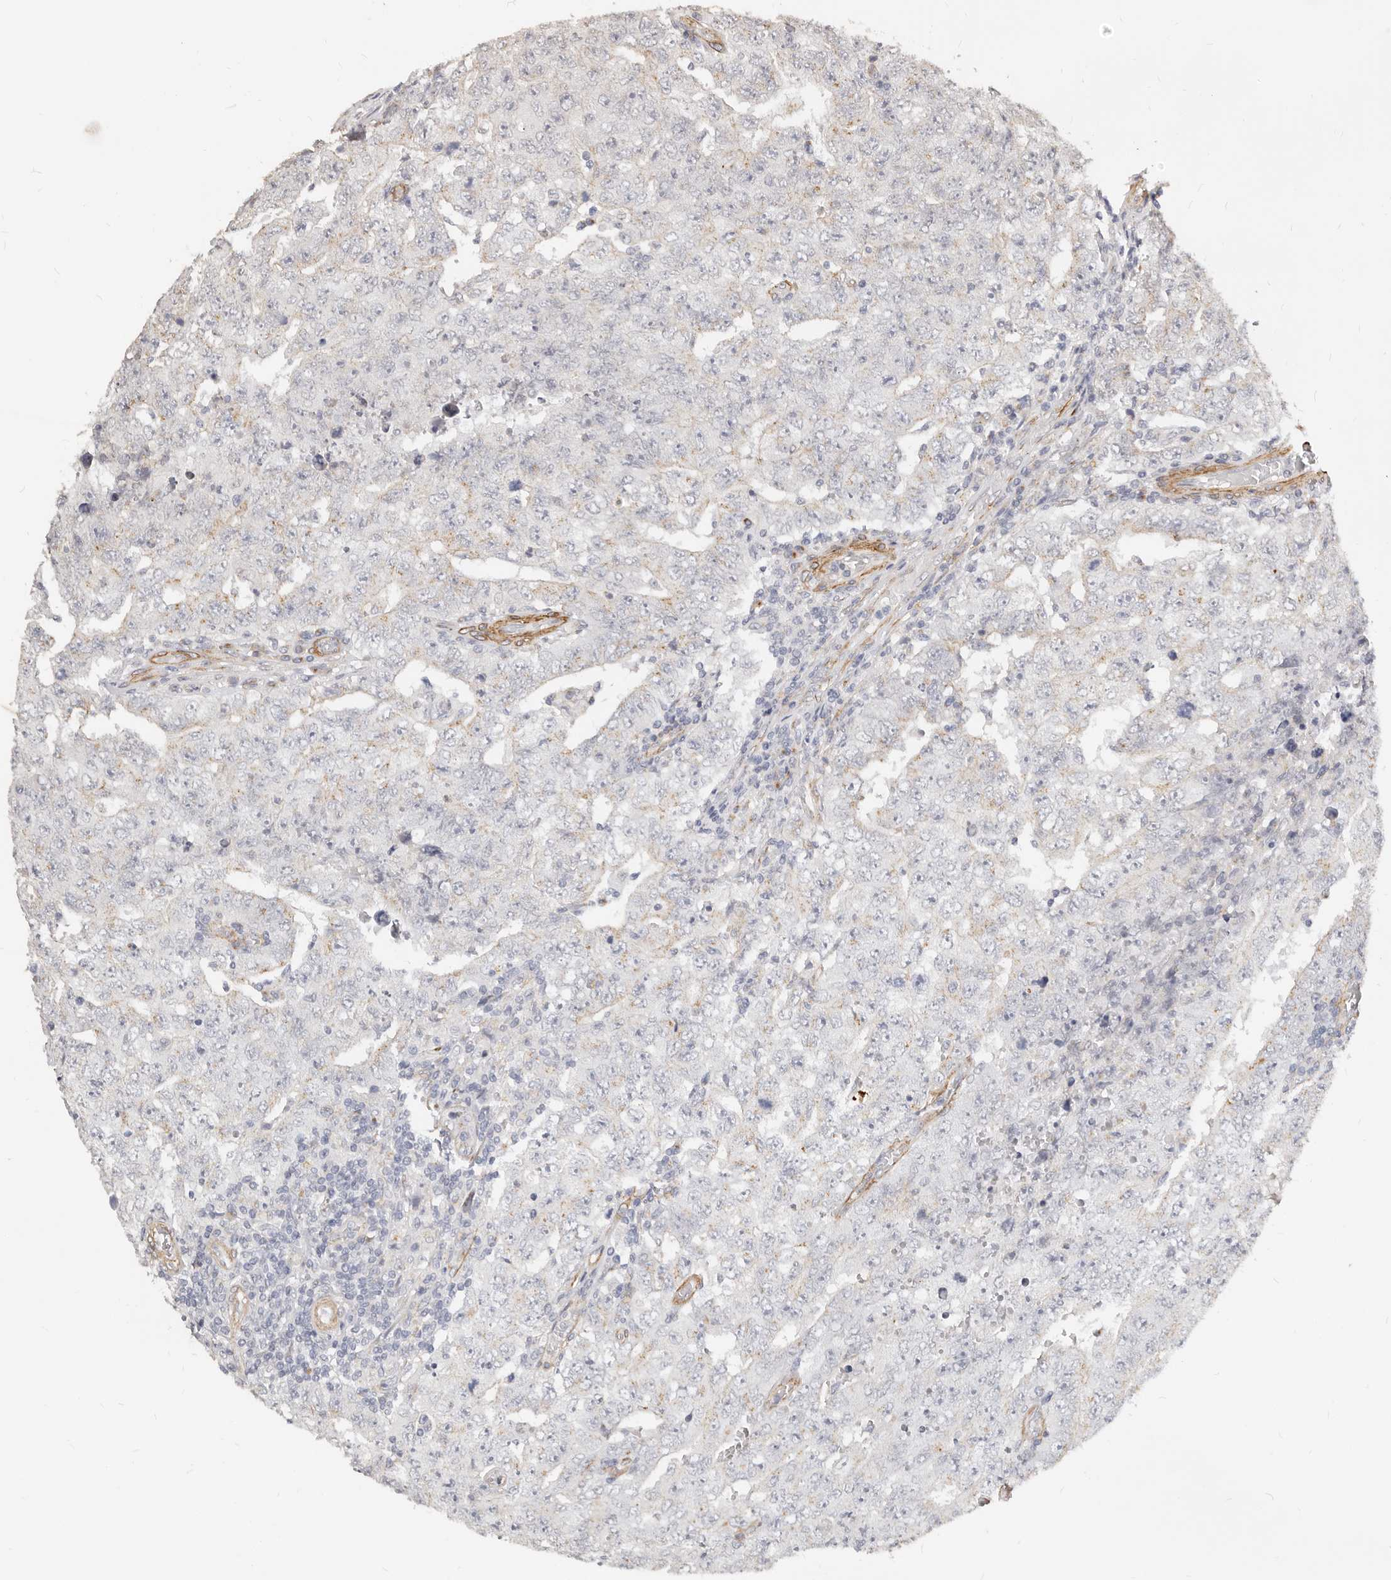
{"staining": {"intensity": "negative", "quantity": "none", "location": "none"}, "tissue": "testis cancer", "cell_type": "Tumor cells", "image_type": "cancer", "snomed": [{"axis": "morphology", "description": "Carcinoma, Embryonal, NOS"}, {"axis": "topography", "description": "Testis"}], "caption": "The micrograph displays no significant staining in tumor cells of testis cancer (embryonal carcinoma).", "gene": "RABAC1", "patient": {"sex": "male", "age": 26}}